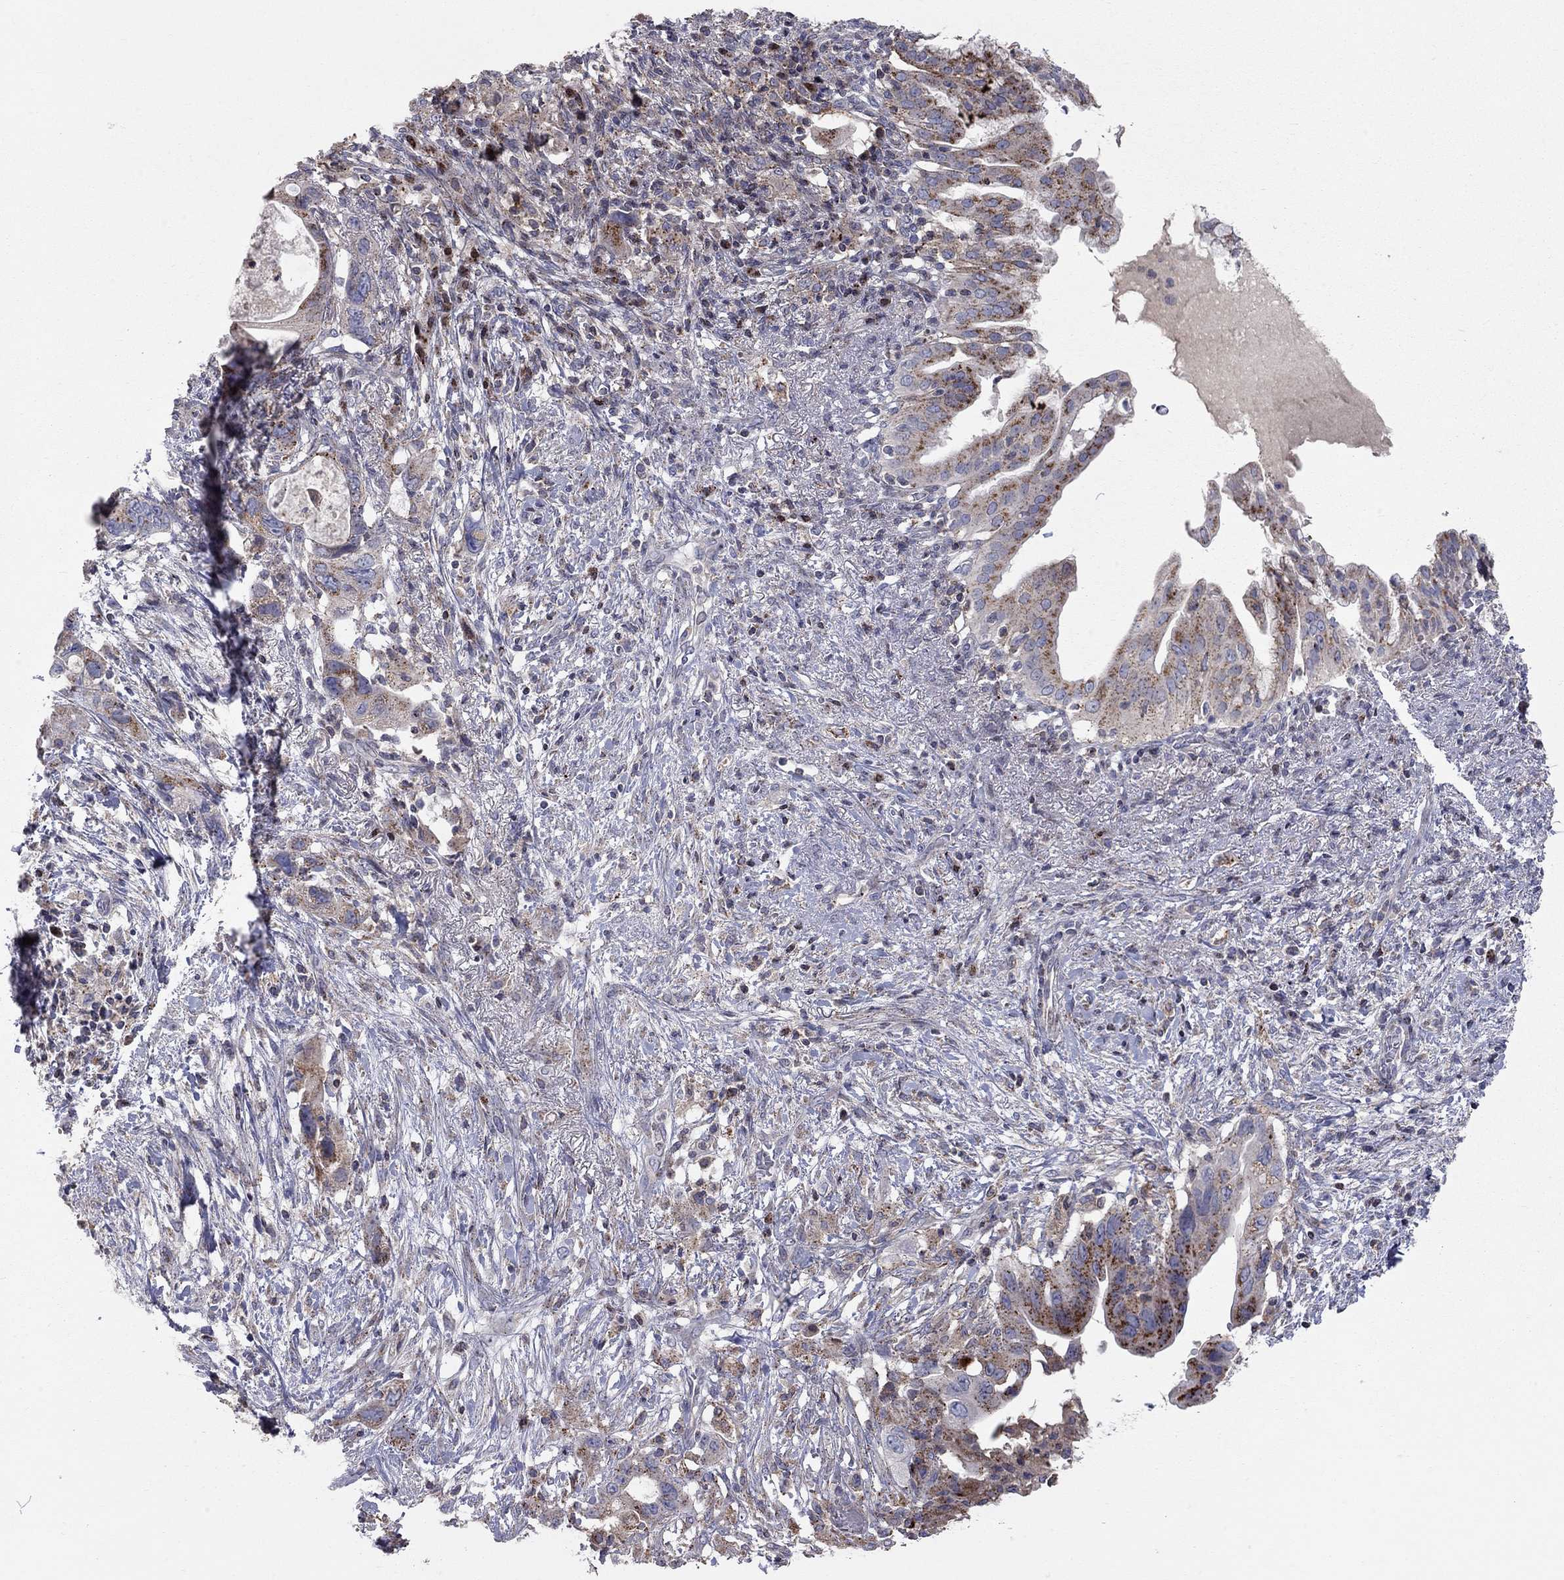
{"staining": {"intensity": "strong", "quantity": "25%-75%", "location": "cytoplasmic/membranous"}, "tissue": "pancreatic cancer", "cell_type": "Tumor cells", "image_type": "cancer", "snomed": [{"axis": "morphology", "description": "Adenocarcinoma, NOS"}, {"axis": "topography", "description": "Pancreas"}], "caption": "Pancreatic cancer (adenocarcinoma) stained with DAB (3,3'-diaminobenzidine) immunohistochemistry (IHC) demonstrates high levels of strong cytoplasmic/membranous positivity in about 25%-75% of tumor cells.", "gene": "ERN2", "patient": {"sex": "female", "age": 72}}